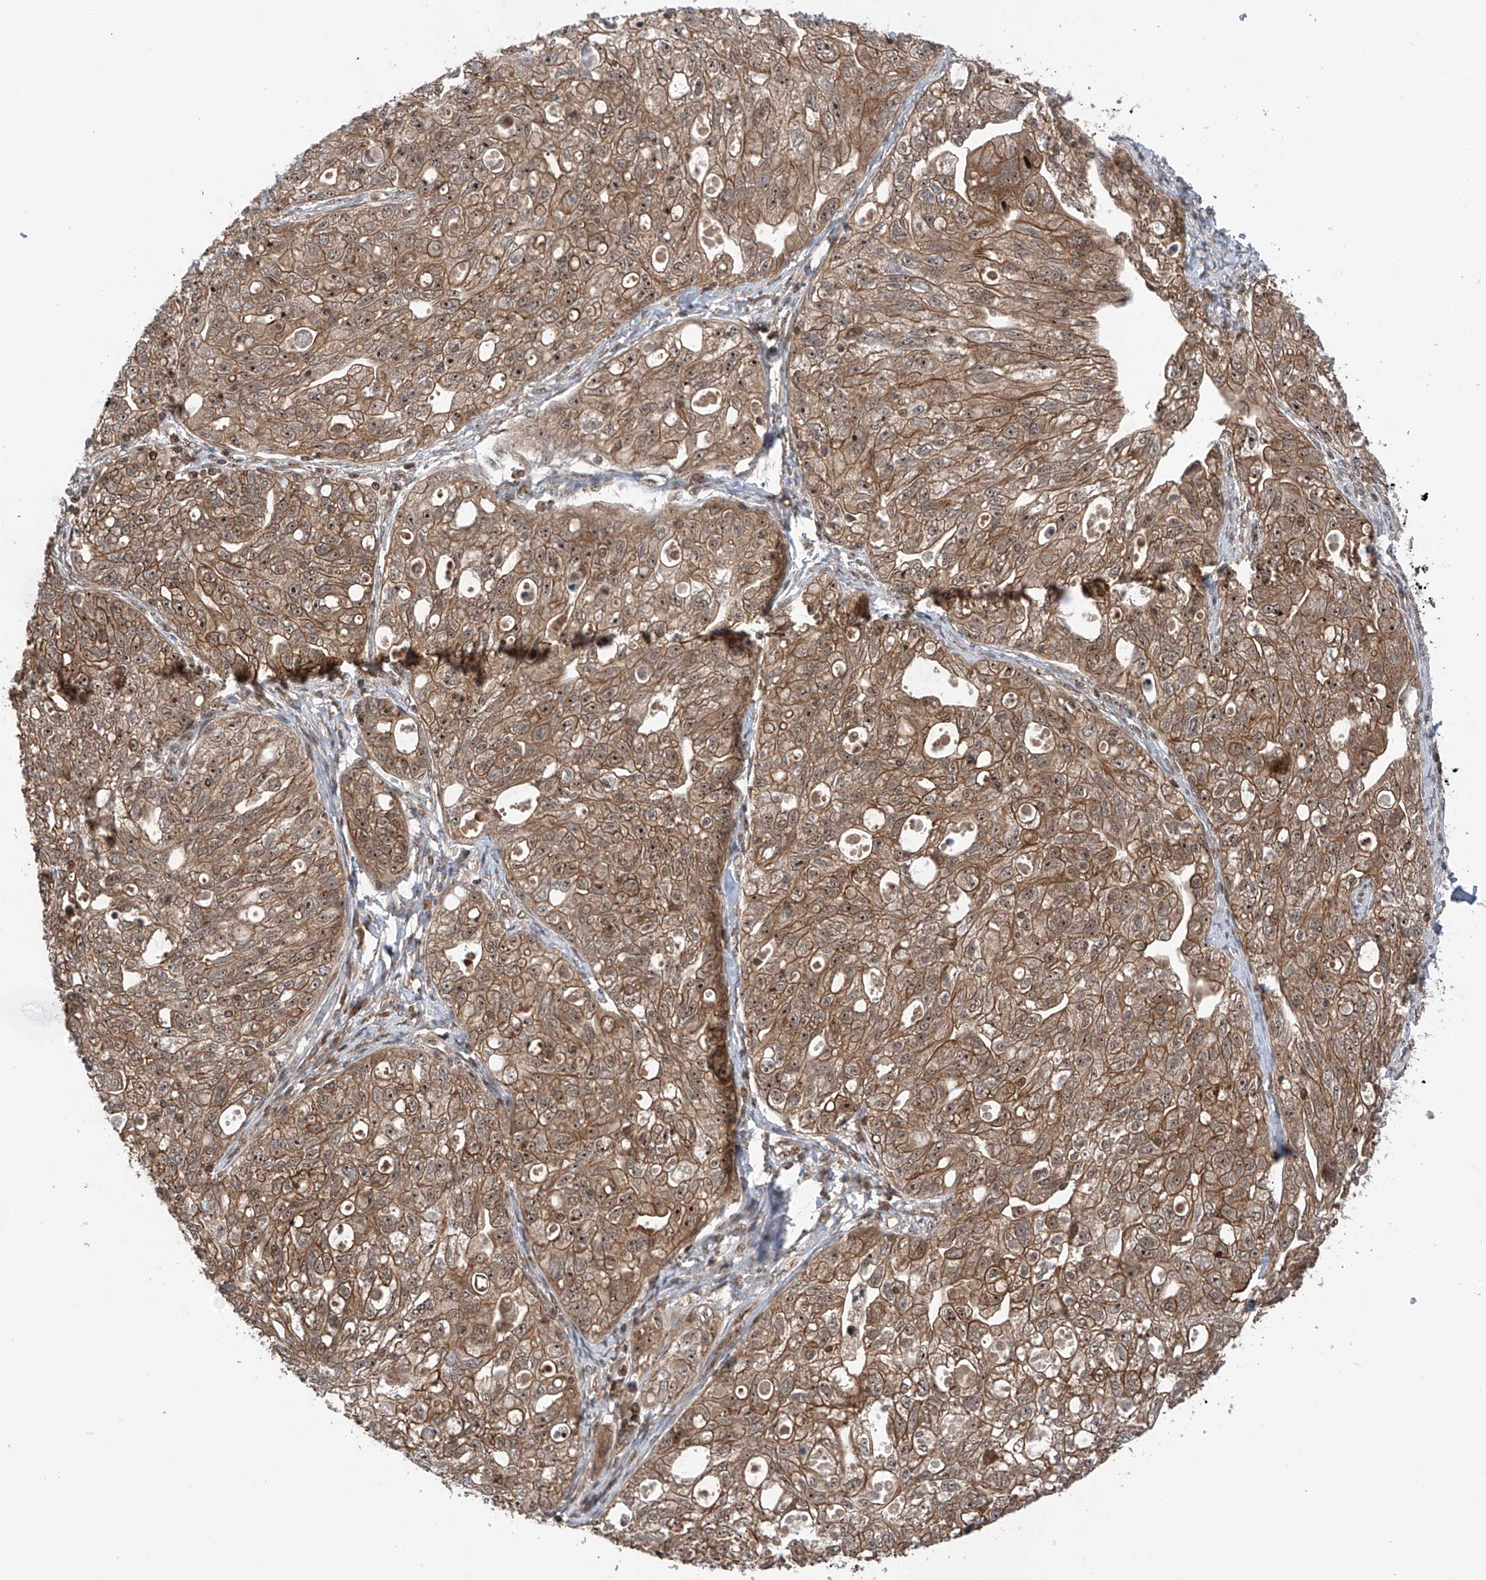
{"staining": {"intensity": "moderate", "quantity": ">75%", "location": "cytoplasmic/membranous,nuclear"}, "tissue": "ovarian cancer", "cell_type": "Tumor cells", "image_type": "cancer", "snomed": [{"axis": "morphology", "description": "Carcinoma, NOS"}, {"axis": "morphology", "description": "Cystadenocarcinoma, serous, NOS"}, {"axis": "topography", "description": "Ovary"}], "caption": "Human ovarian cancer (carcinoma) stained for a protein (brown) reveals moderate cytoplasmic/membranous and nuclear positive positivity in approximately >75% of tumor cells.", "gene": "C1orf131", "patient": {"sex": "female", "age": 69}}